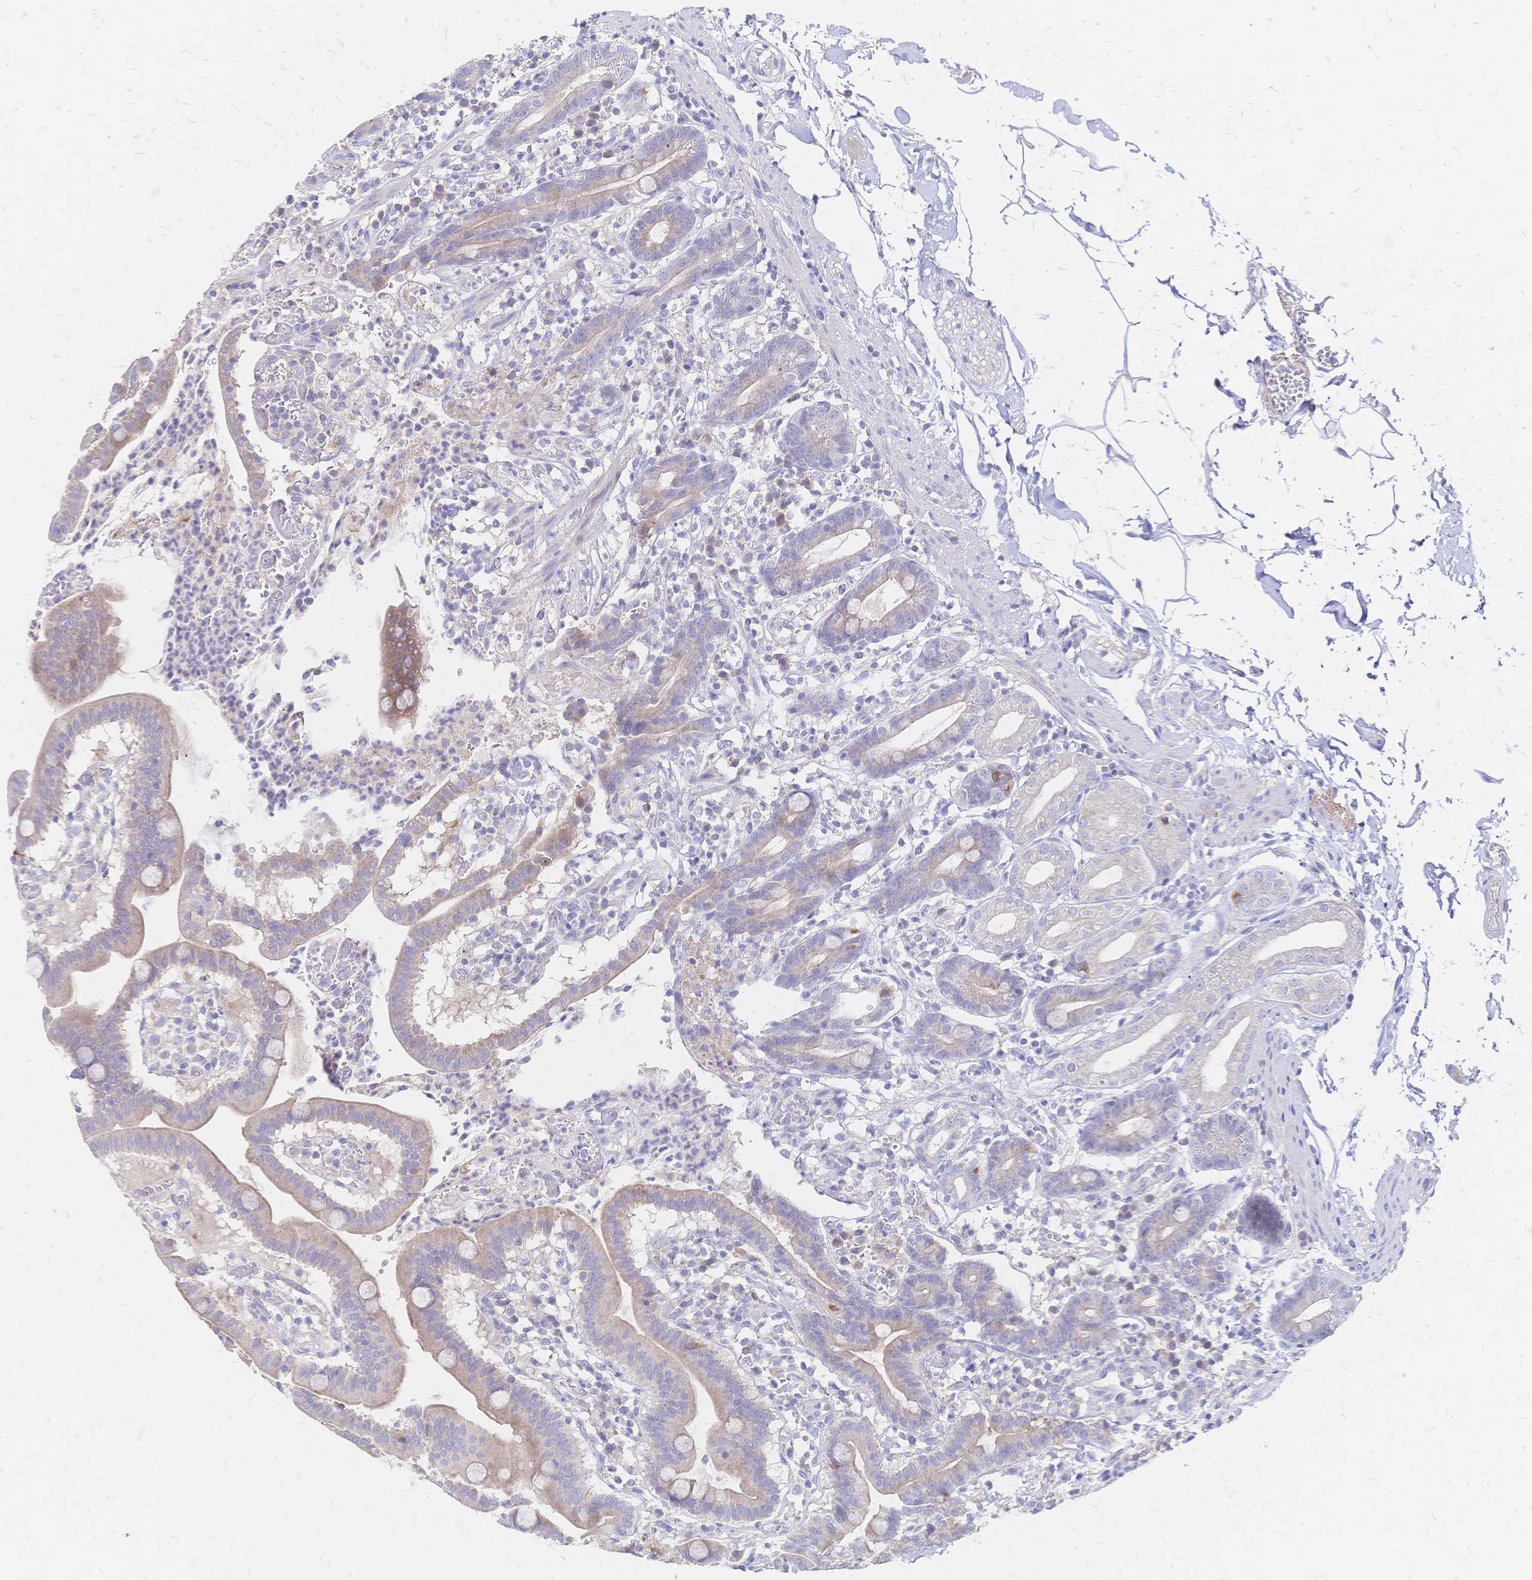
{"staining": {"intensity": "weak", "quantity": ">75%", "location": "cytoplasmic/membranous"}, "tissue": "duodenum", "cell_type": "Glandular cells", "image_type": "normal", "snomed": [{"axis": "morphology", "description": "Normal tissue, NOS"}, {"axis": "topography", "description": "Pancreas"}, {"axis": "topography", "description": "Duodenum"}], "caption": "High-power microscopy captured an immunohistochemistry histopathology image of benign duodenum, revealing weak cytoplasmic/membranous staining in approximately >75% of glandular cells.", "gene": "VWC2L", "patient": {"sex": "male", "age": 59}}